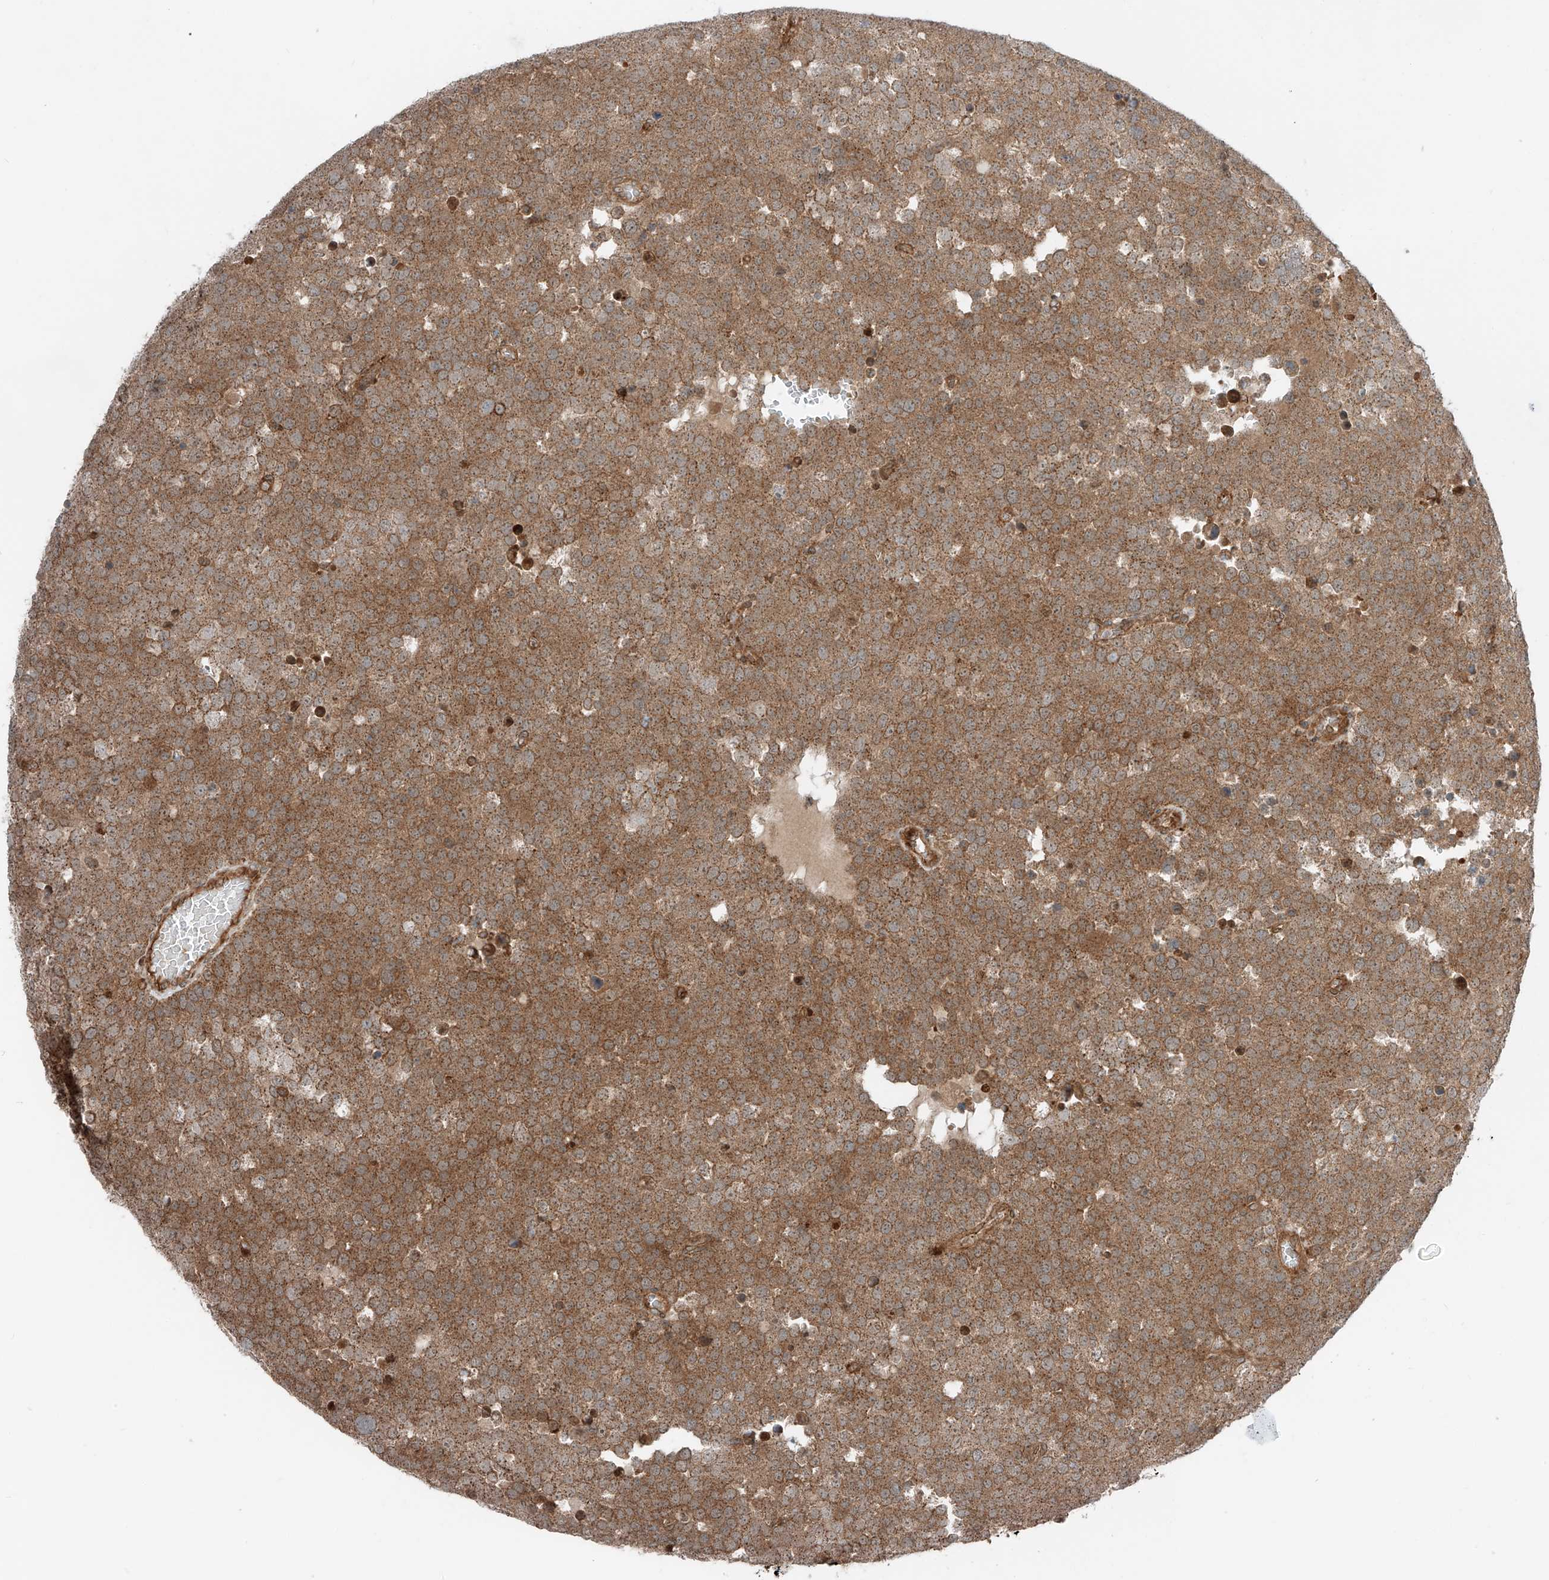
{"staining": {"intensity": "moderate", "quantity": ">75%", "location": "cytoplasmic/membranous"}, "tissue": "testis cancer", "cell_type": "Tumor cells", "image_type": "cancer", "snomed": [{"axis": "morphology", "description": "Seminoma, NOS"}, {"axis": "topography", "description": "Testis"}], "caption": "The image exhibits a brown stain indicating the presence of a protein in the cytoplasmic/membranous of tumor cells in testis seminoma.", "gene": "USP48", "patient": {"sex": "male", "age": 71}}